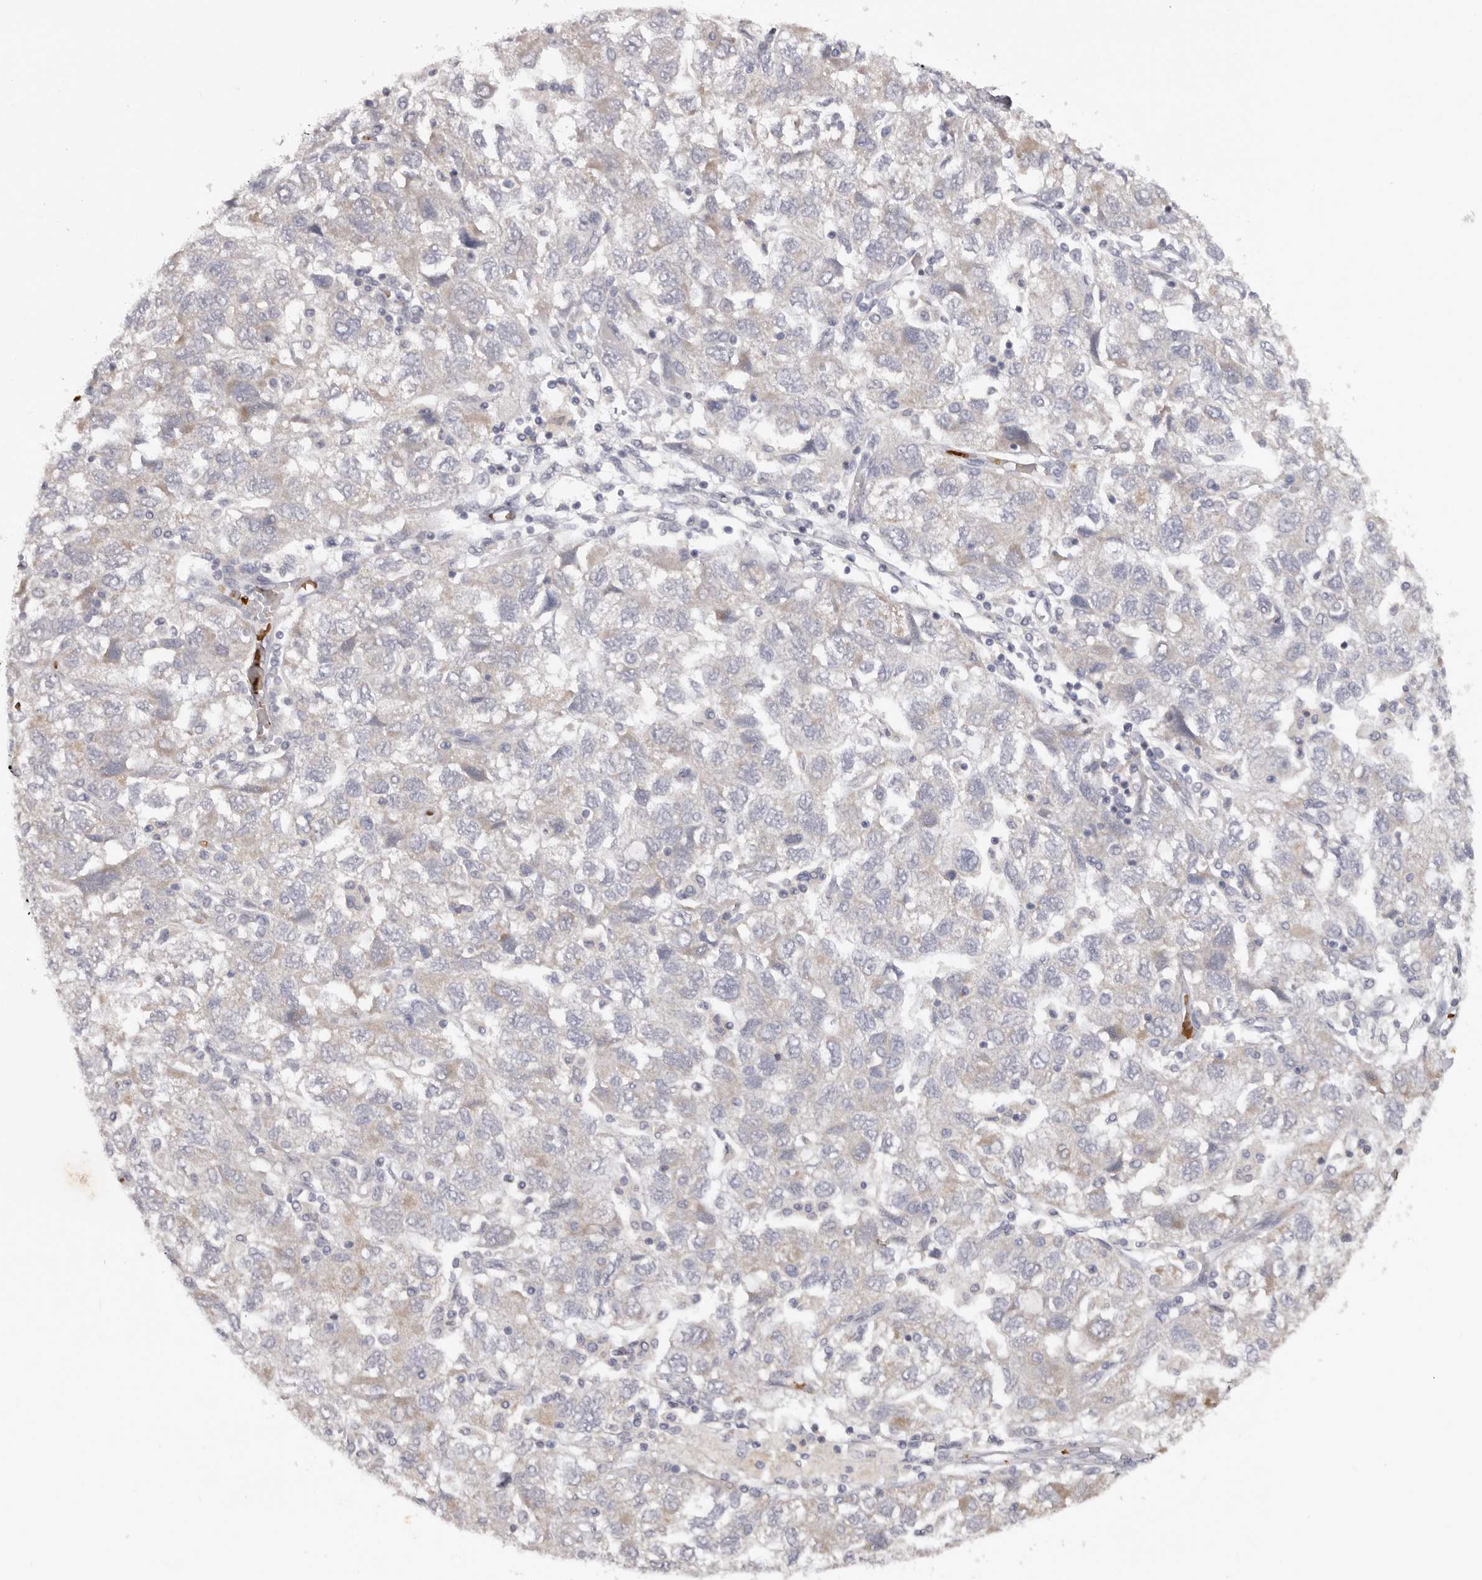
{"staining": {"intensity": "negative", "quantity": "none", "location": "none"}, "tissue": "ovarian cancer", "cell_type": "Tumor cells", "image_type": "cancer", "snomed": [{"axis": "morphology", "description": "Carcinoma, NOS"}, {"axis": "morphology", "description": "Cystadenocarcinoma, serous, NOS"}, {"axis": "topography", "description": "Ovary"}], "caption": "Human ovarian serous cystadenocarcinoma stained for a protein using IHC exhibits no staining in tumor cells.", "gene": "TNR", "patient": {"sex": "female", "age": 69}}